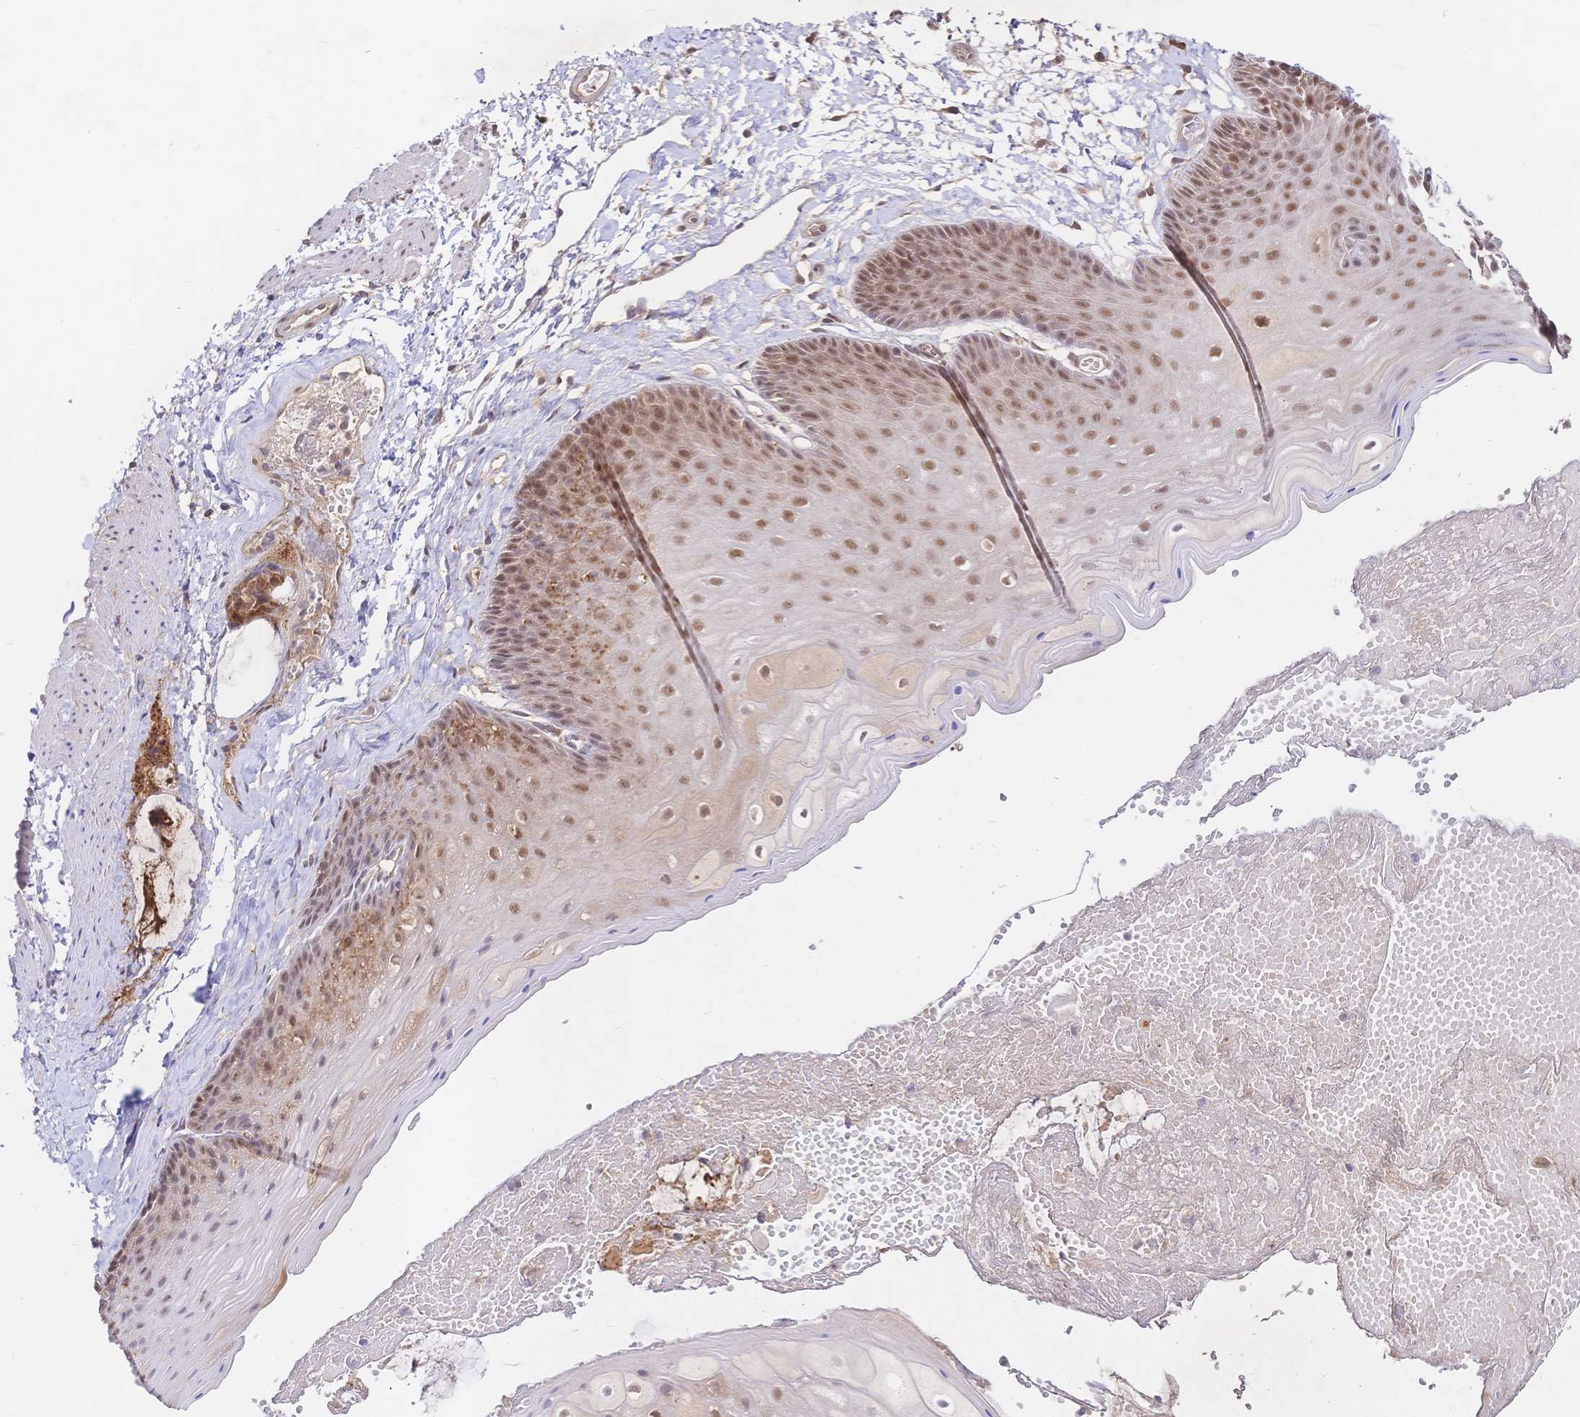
{"staining": {"intensity": "moderate", "quantity": ">75%", "location": "nuclear"}, "tissue": "skin", "cell_type": "Epidermal cells", "image_type": "normal", "snomed": [{"axis": "morphology", "description": "Normal tissue, NOS"}, {"axis": "topography", "description": "Anal"}], "caption": "IHC (DAB (3,3'-diaminobenzidine)) staining of normal skin demonstrates moderate nuclear protein staining in approximately >75% of epidermal cells. (DAB (3,3'-diaminobenzidine) IHC with brightfield microscopy, high magnification).", "gene": "LMO4", "patient": {"sex": "male", "age": 53}}